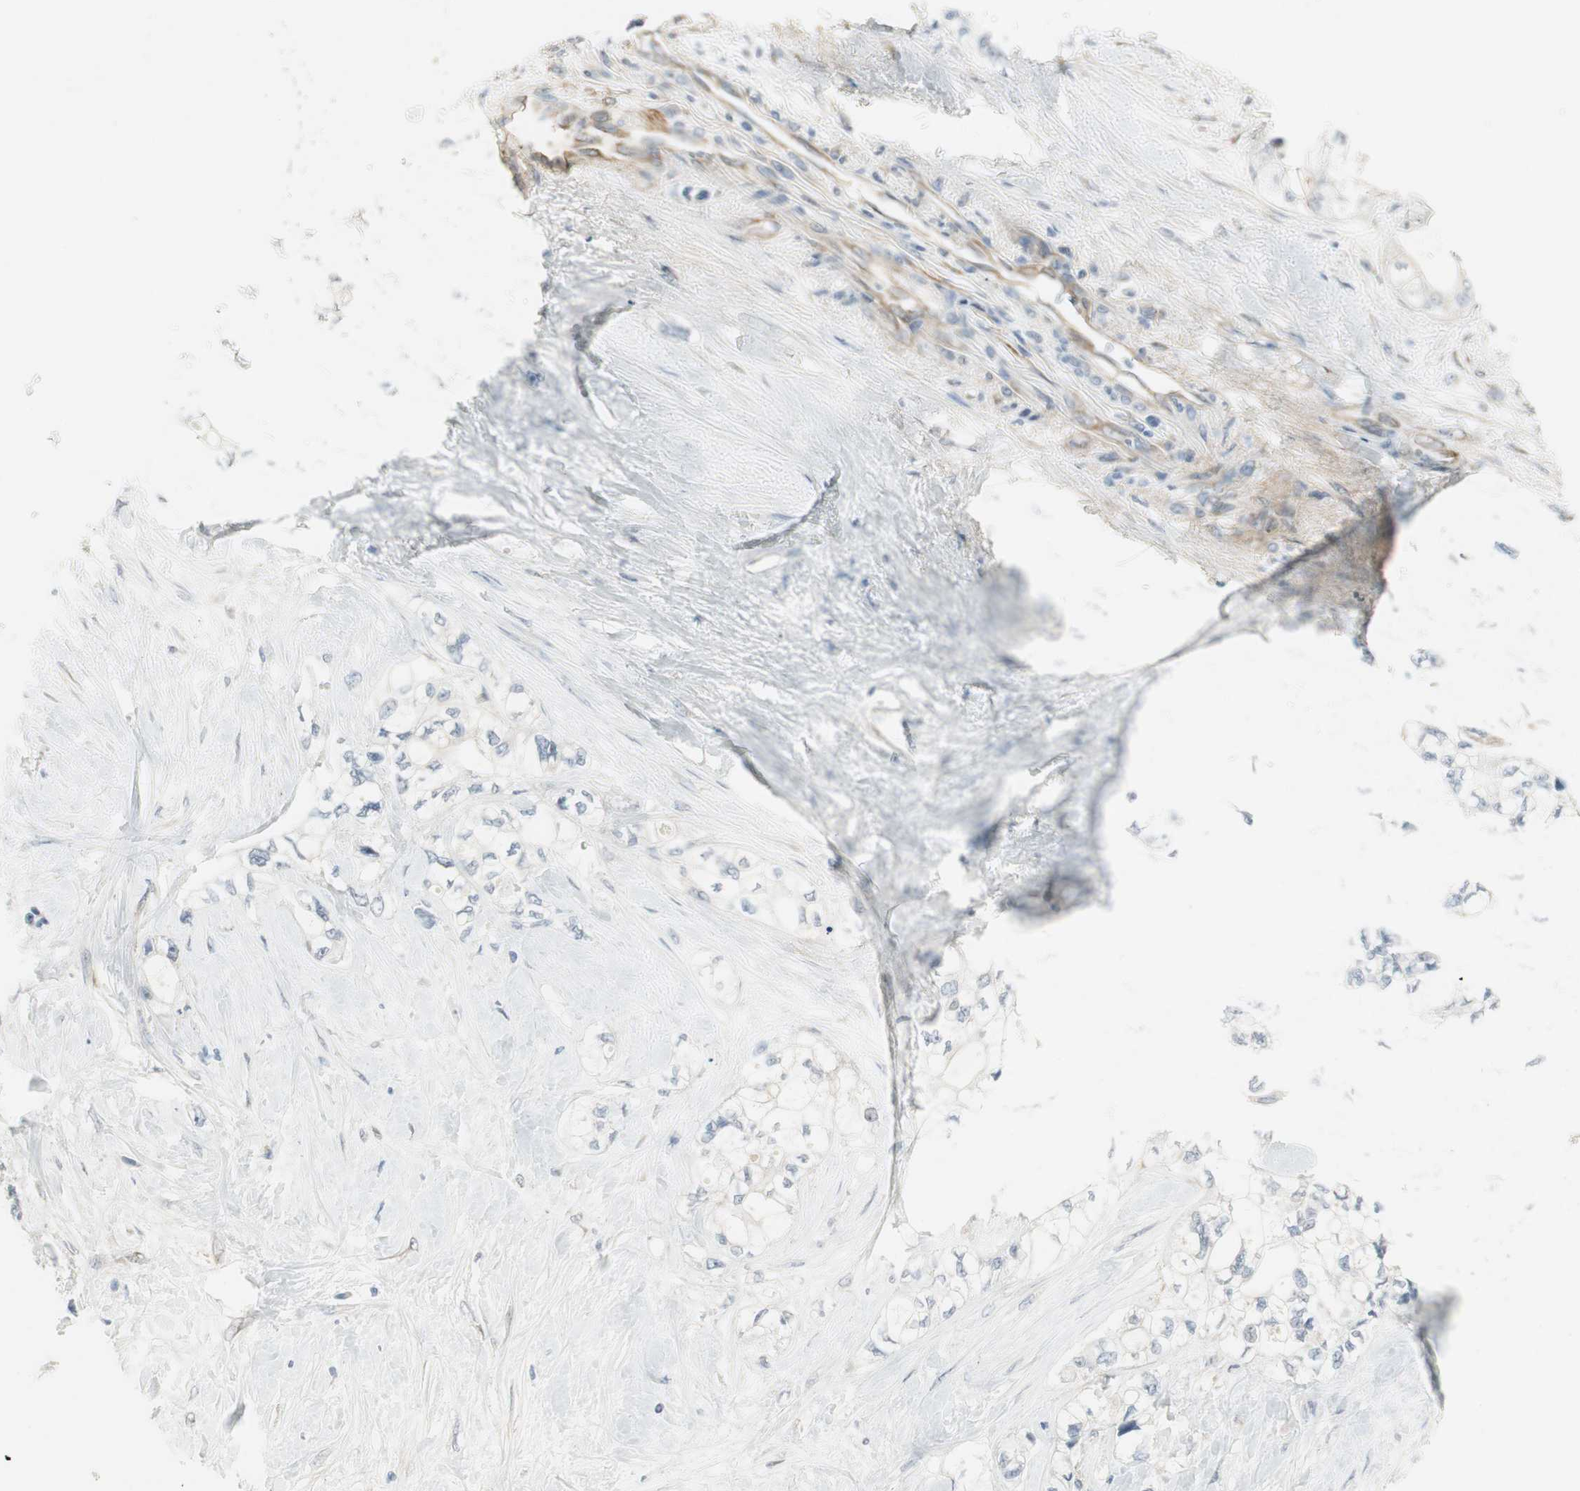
{"staining": {"intensity": "negative", "quantity": "none", "location": "none"}, "tissue": "pancreatic cancer", "cell_type": "Tumor cells", "image_type": "cancer", "snomed": [{"axis": "morphology", "description": "Adenocarcinoma, NOS"}, {"axis": "topography", "description": "Pancreas"}], "caption": "Immunohistochemistry (IHC) micrograph of neoplastic tissue: adenocarcinoma (pancreatic) stained with DAB demonstrates no significant protein positivity in tumor cells. (DAB IHC, high magnification).", "gene": "STON1-GTF2A1L", "patient": {"sex": "male", "age": 70}}